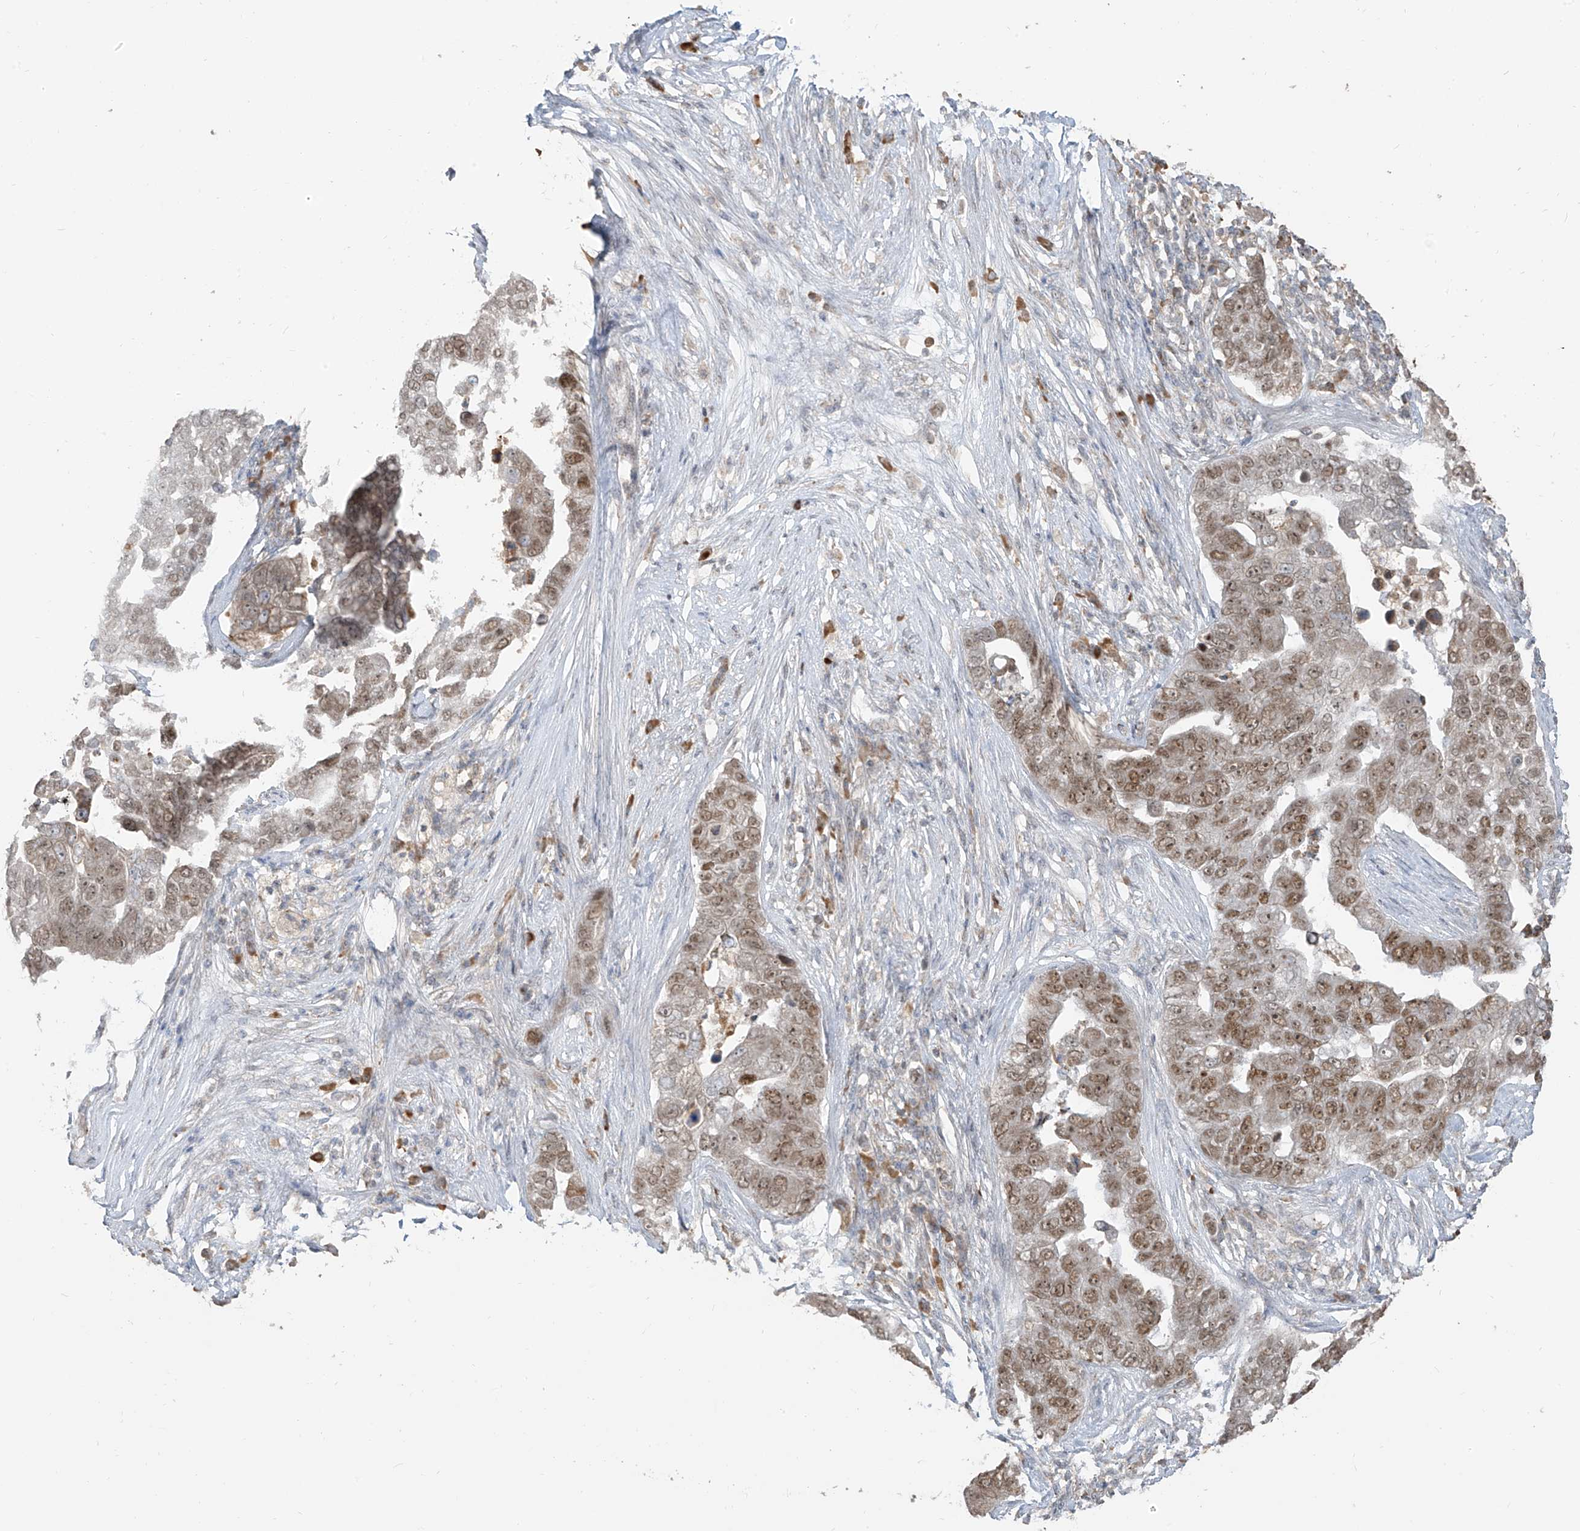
{"staining": {"intensity": "moderate", "quantity": ">75%", "location": "nuclear"}, "tissue": "pancreatic cancer", "cell_type": "Tumor cells", "image_type": "cancer", "snomed": [{"axis": "morphology", "description": "Adenocarcinoma, NOS"}, {"axis": "topography", "description": "Pancreas"}], "caption": "Approximately >75% of tumor cells in pancreatic adenocarcinoma show moderate nuclear protein staining as visualized by brown immunohistochemical staining.", "gene": "ZMYM2", "patient": {"sex": "female", "age": 61}}